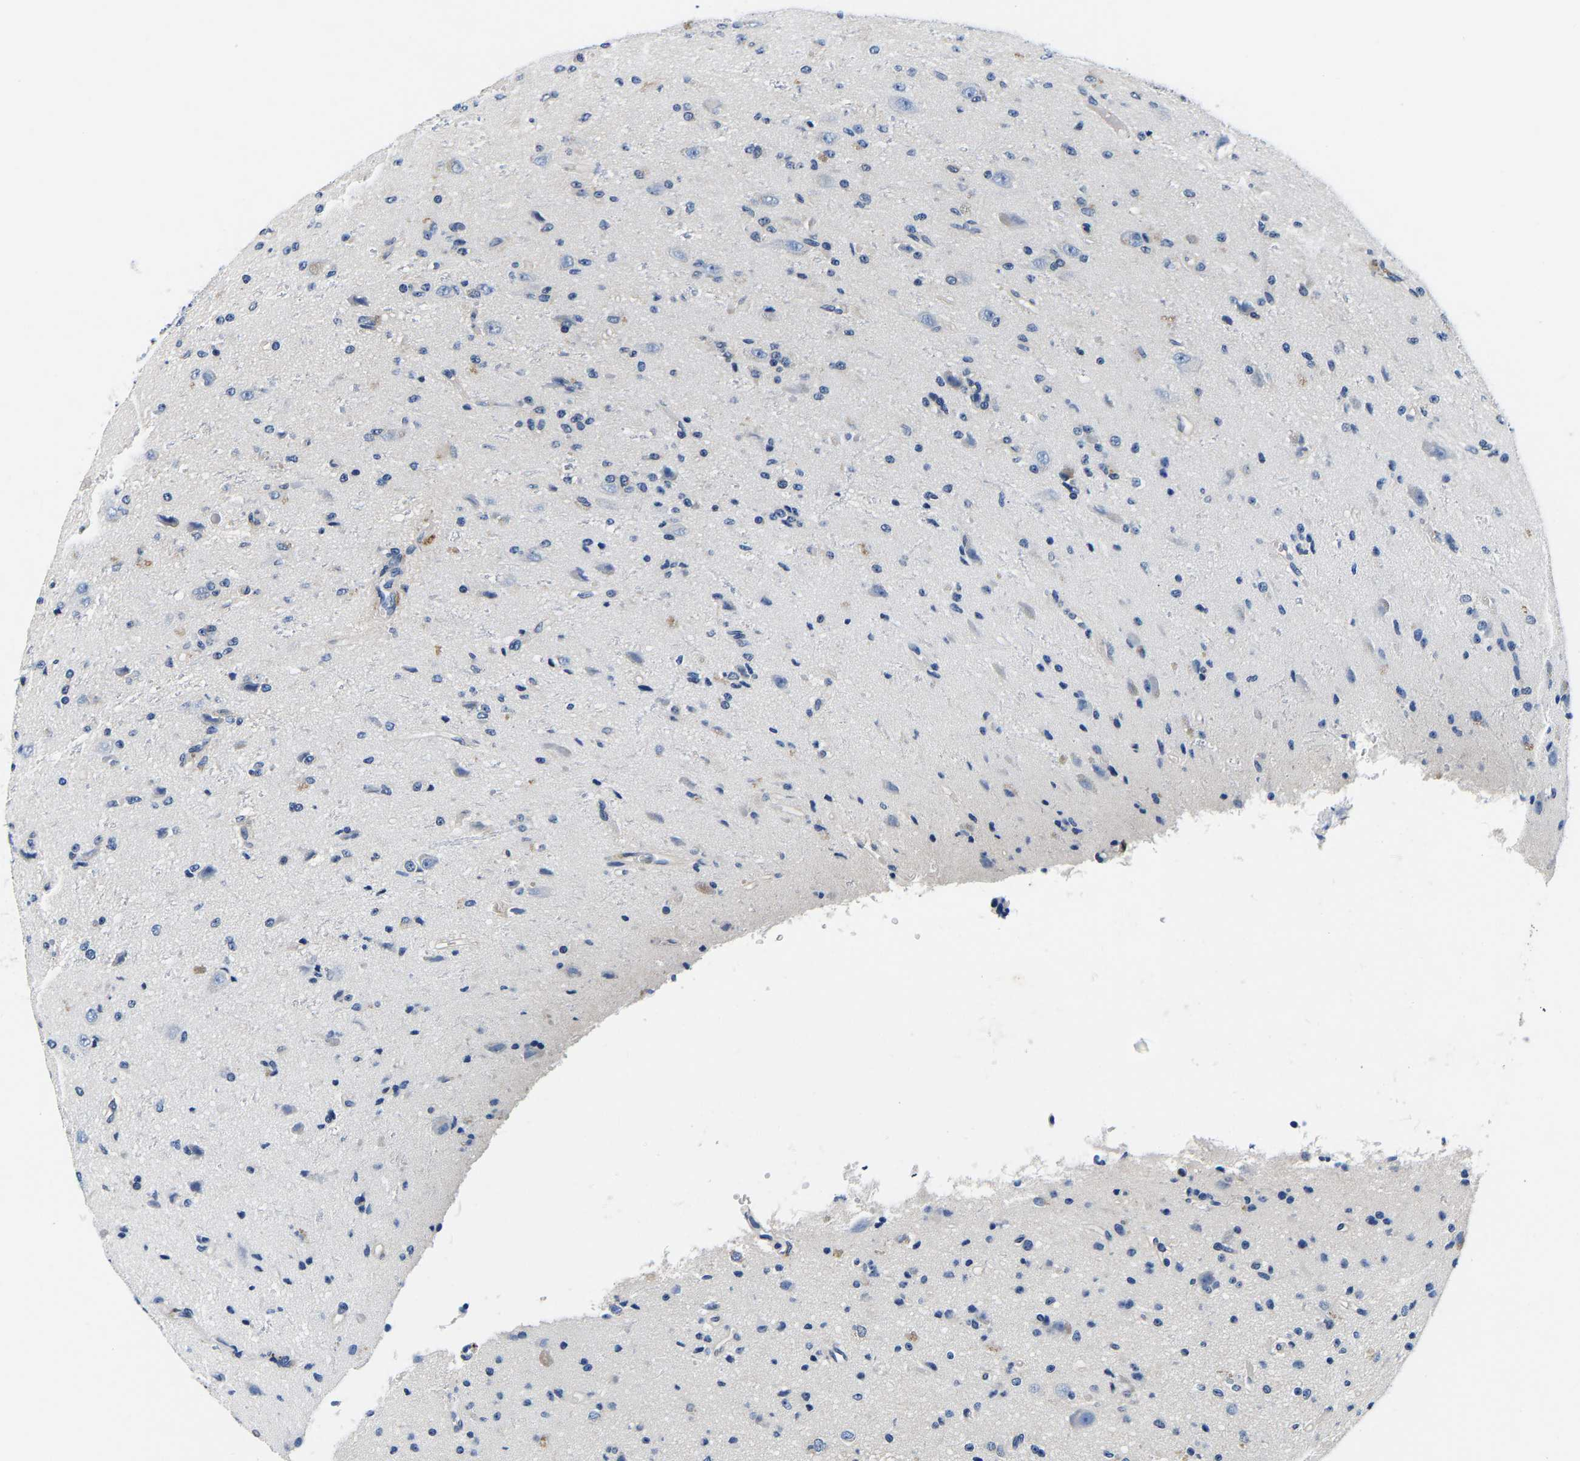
{"staining": {"intensity": "negative", "quantity": "none", "location": "none"}, "tissue": "glioma", "cell_type": "Tumor cells", "image_type": "cancer", "snomed": [{"axis": "morphology", "description": "Glioma, malignant, High grade"}, {"axis": "topography", "description": "pancreas cauda"}], "caption": "An image of malignant glioma (high-grade) stained for a protein displays no brown staining in tumor cells.", "gene": "ACO1", "patient": {"sex": "male", "age": 60}}